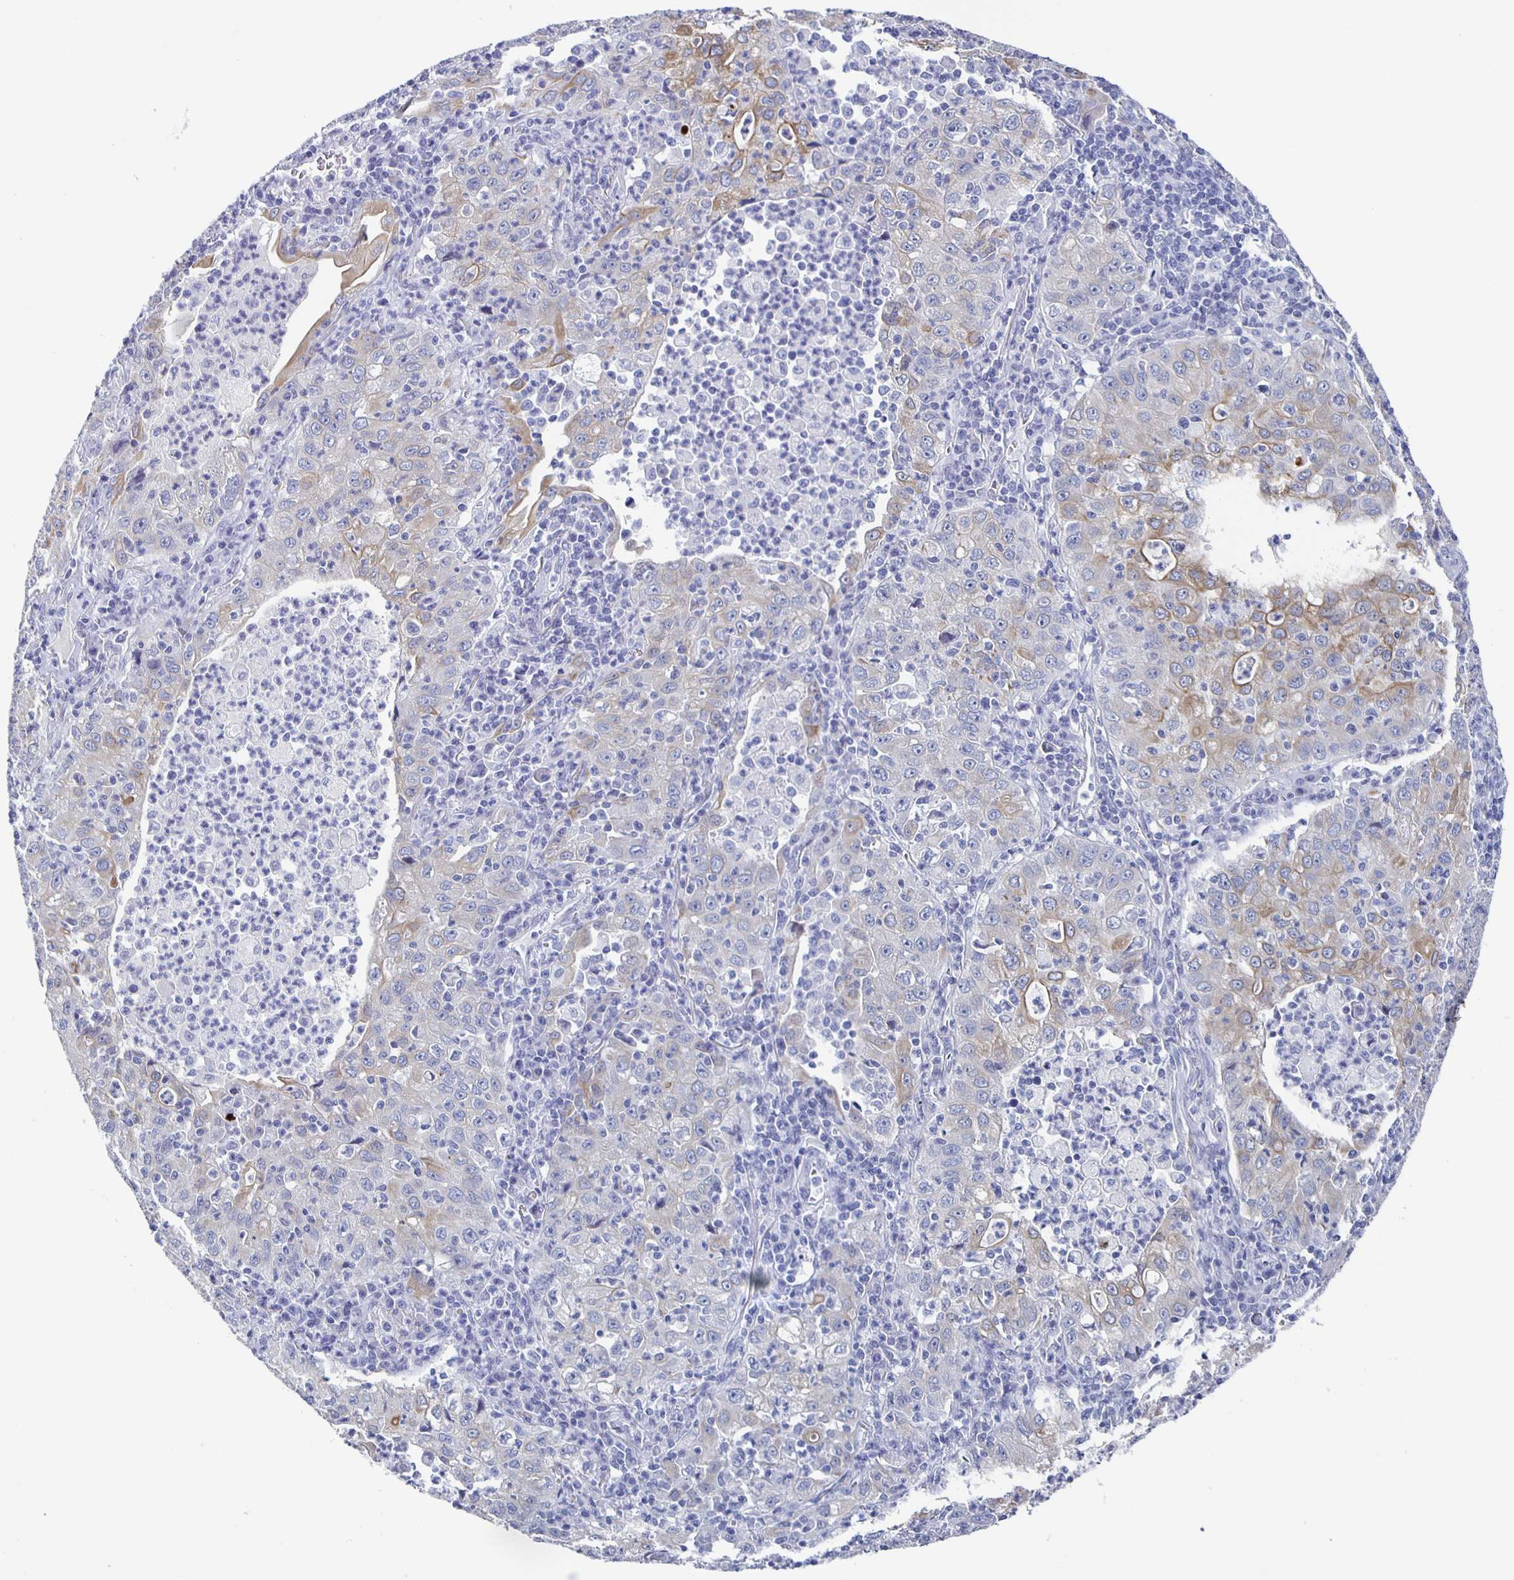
{"staining": {"intensity": "moderate", "quantity": "<25%", "location": "cytoplasmic/membranous"}, "tissue": "lung cancer", "cell_type": "Tumor cells", "image_type": "cancer", "snomed": [{"axis": "morphology", "description": "Squamous cell carcinoma, NOS"}, {"axis": "topography", "description": "Lung"}], "caption": "The image demonstrates a brown stain indicating the presence of a protein in the cytoplasmic/membranous of tumor cells in lung squamous cell carcinoma. Ihc stains the protein of interest in brown and the nuclei are stained blue.", "gene": "CCDC17", "patient": {"sex": "male", "age": 71}}